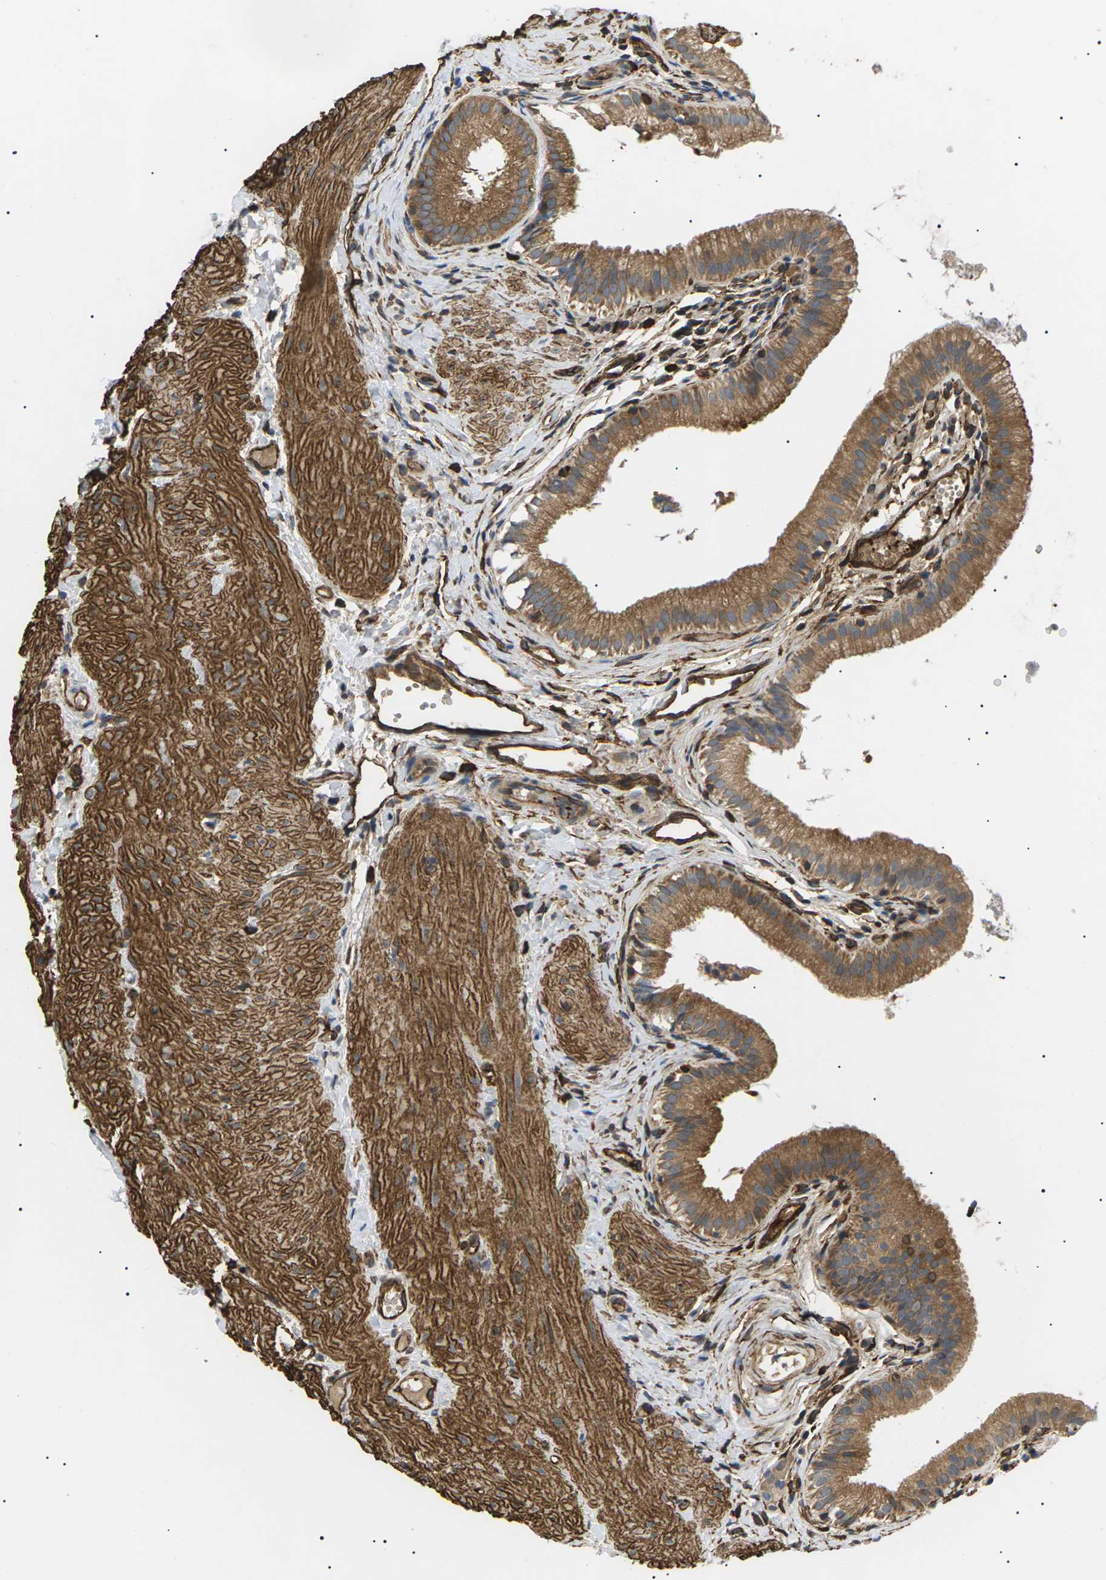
{"staining": {"intensity": "moderate", "quantity": ">75%", "location": "cytoplasmic/membranous"}, "tissue": "gallbladder", "cell_type": "Glandular cells", "image_type": "normal", "snomed": [{"axis": "morphology", "description": "Normal tissue, NOS"}, {"axis": "topography", "description": "Gallbladder"}], "caption": "Immunohistochemistry image of normal gallbladder: human gallbladder stained using IHC reveals medium levels of moderate protein expression localized specifically in the cytoplasmic/membranous of glandular cells, appearing as a cytoplasmic/membranous brown color.", "gene": "TMTC4", "patient": {"sex": "female", "age": 26}}